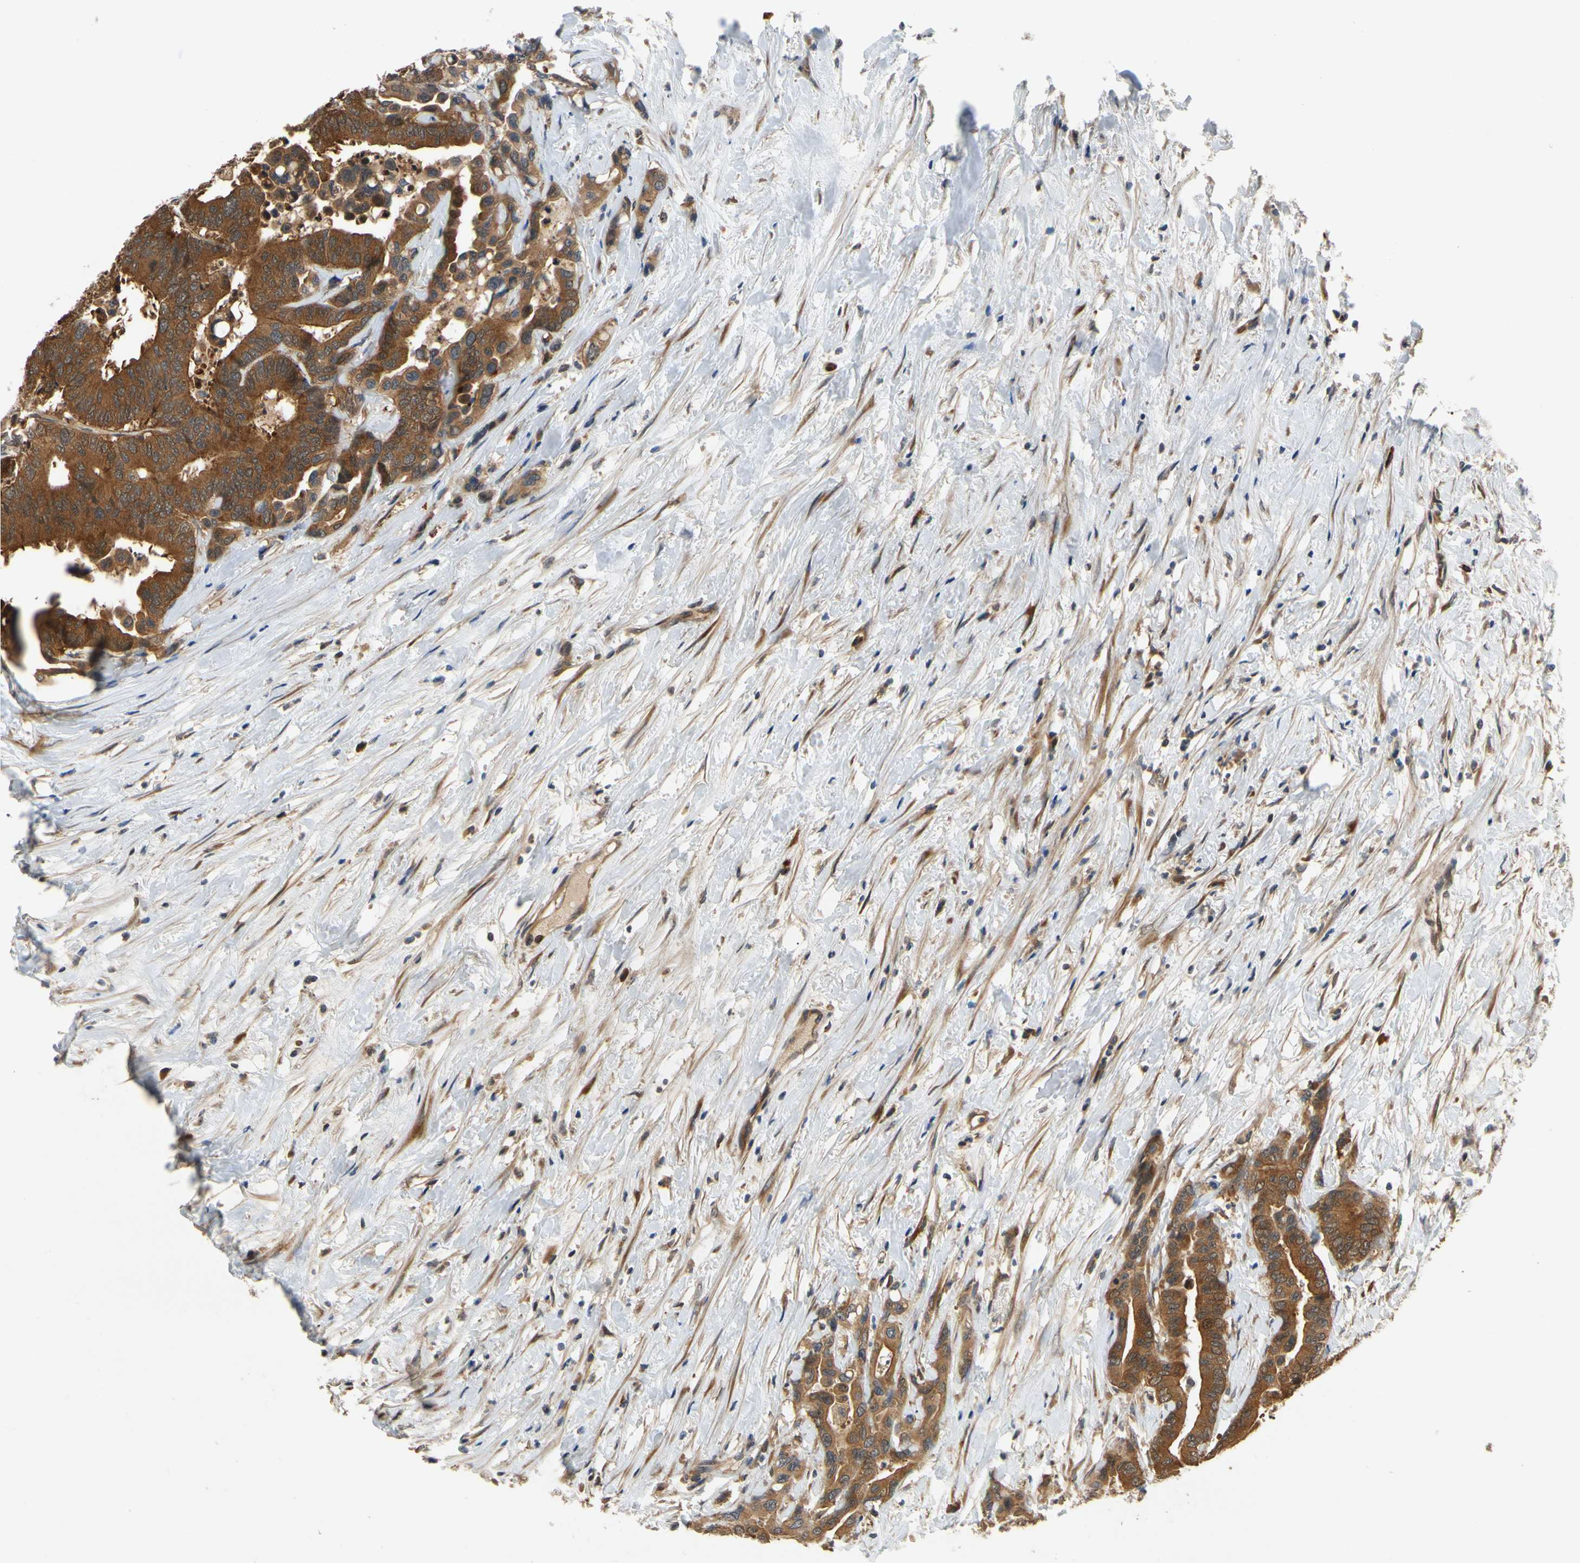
{"staining": {"intensity": "strong", "quantity": ">75%", "location": "cytoplasmic/membranous"}, "tissue": "colorectal cancer", "cell_type": "Tumor cells", "image_type": "cancer", "snomed": [{"axis": "morphology", "description": "Normal tissue, NOS"}, {"axis": "morphology", "description": "Adenocarcinoma, NOS"}, {"axis": "topography", "description": "Colon"}], "caption": "IHC (DAB) staining of adenocarcinoma (colorectal) displays strong cytoplasmic/membranous protein positivity in about >75% of tumor cells.", "gene": "TDRP", "patient": {"sex": "male", "age": 82}}